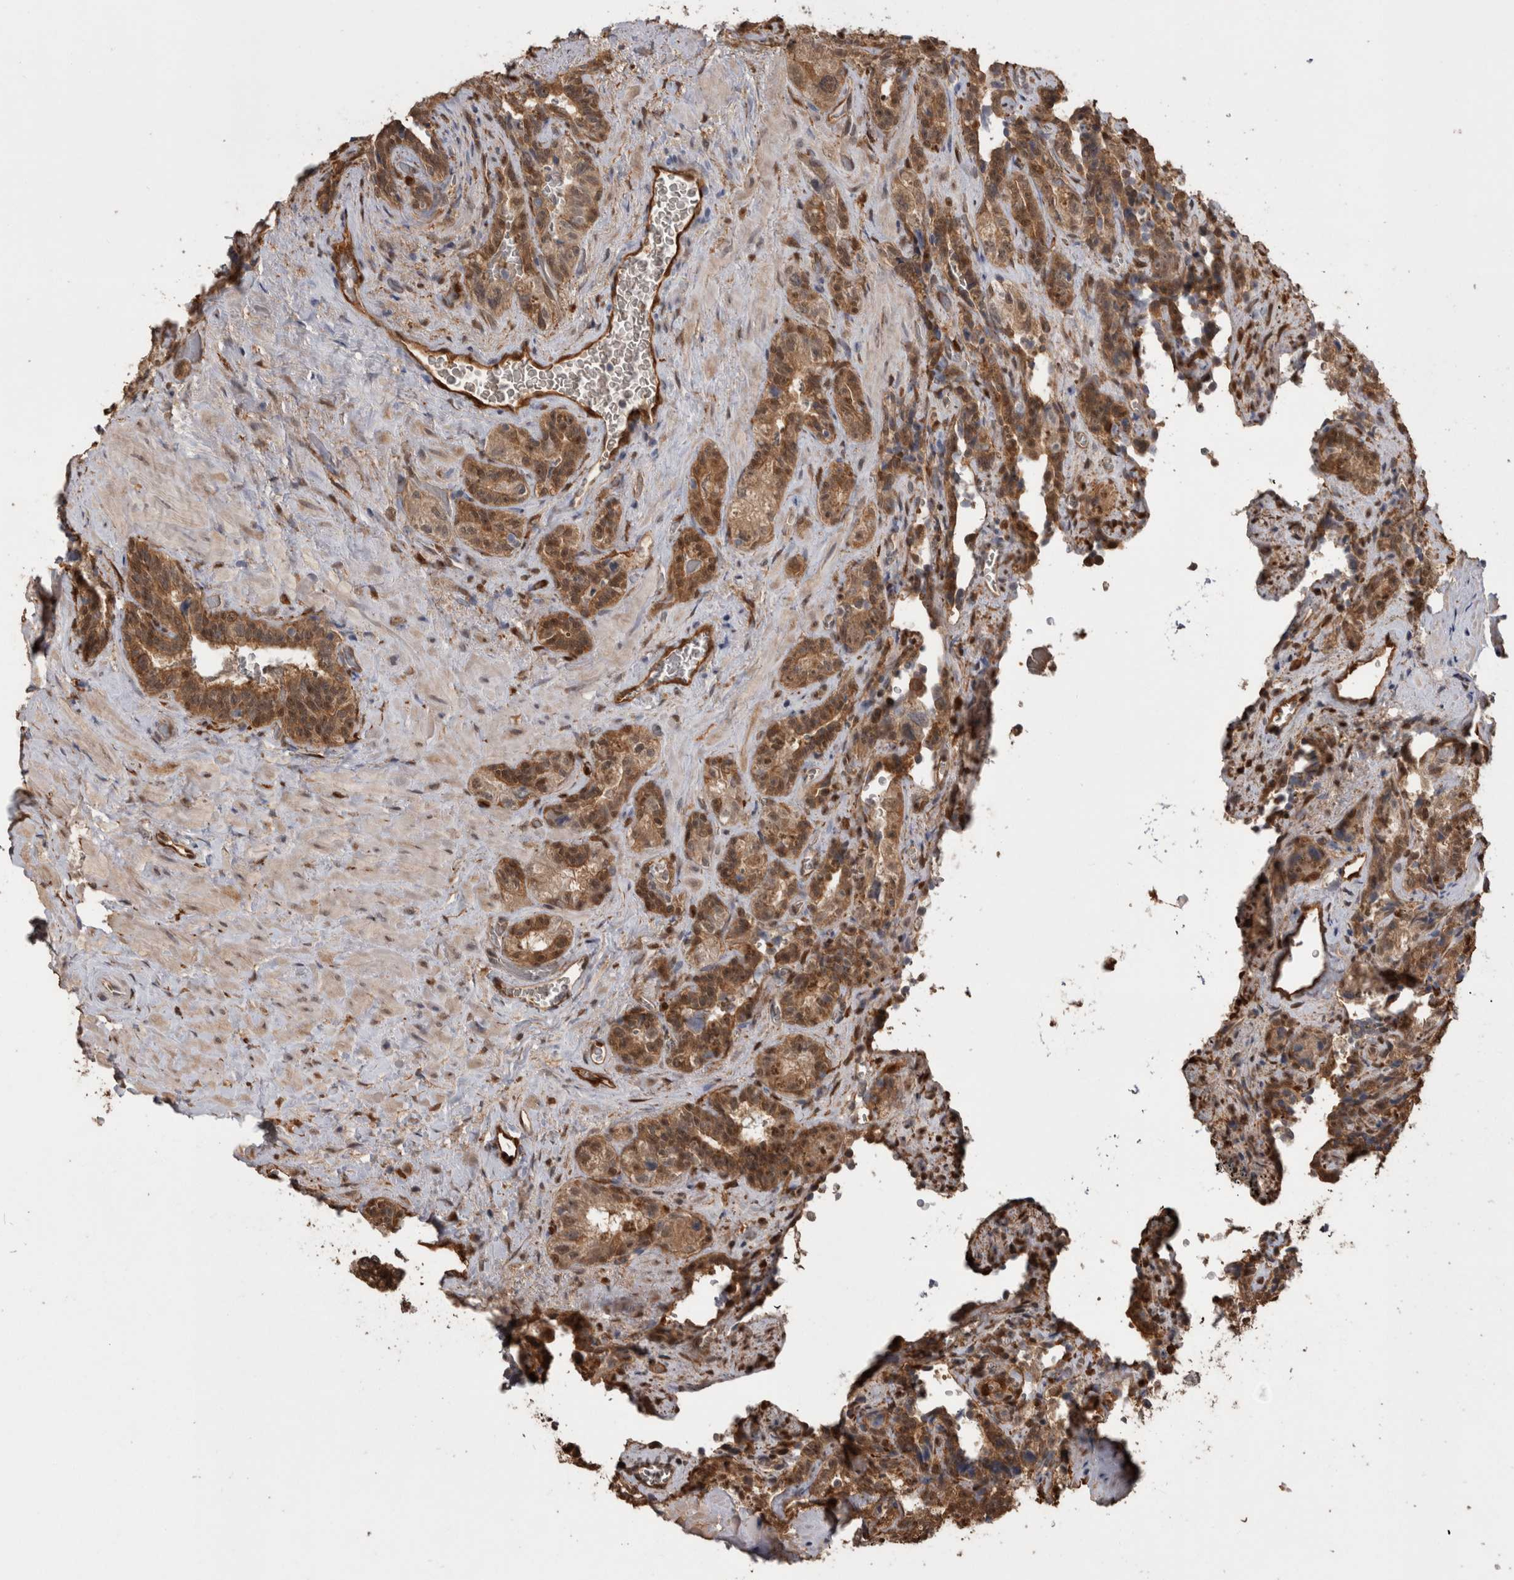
{"staining": {"intensity": "moderate", "quantity": ">75%", "location": "cytoplasmic/membranous,nuclear"}, "tissue": "seminal vesicle", "cell_type": "Glandular cells", "image_type": "normal", "snomed": [{"axis": "morphology", "description": "Normal tissue, NOS"}, {"axis": "topography", "description": "Prostate"}, {"axis": "topography", "description": "Seminal veicle"}], "caption": "This image shows immunohistochemistry staining of normal seminal vesicle, with medium moderate cytoplasmic/membranous,nuclear positivity in approximately >75% of glandular cells.", "gene": "LXN", "patient": {"sex": "male", "age": 67}}